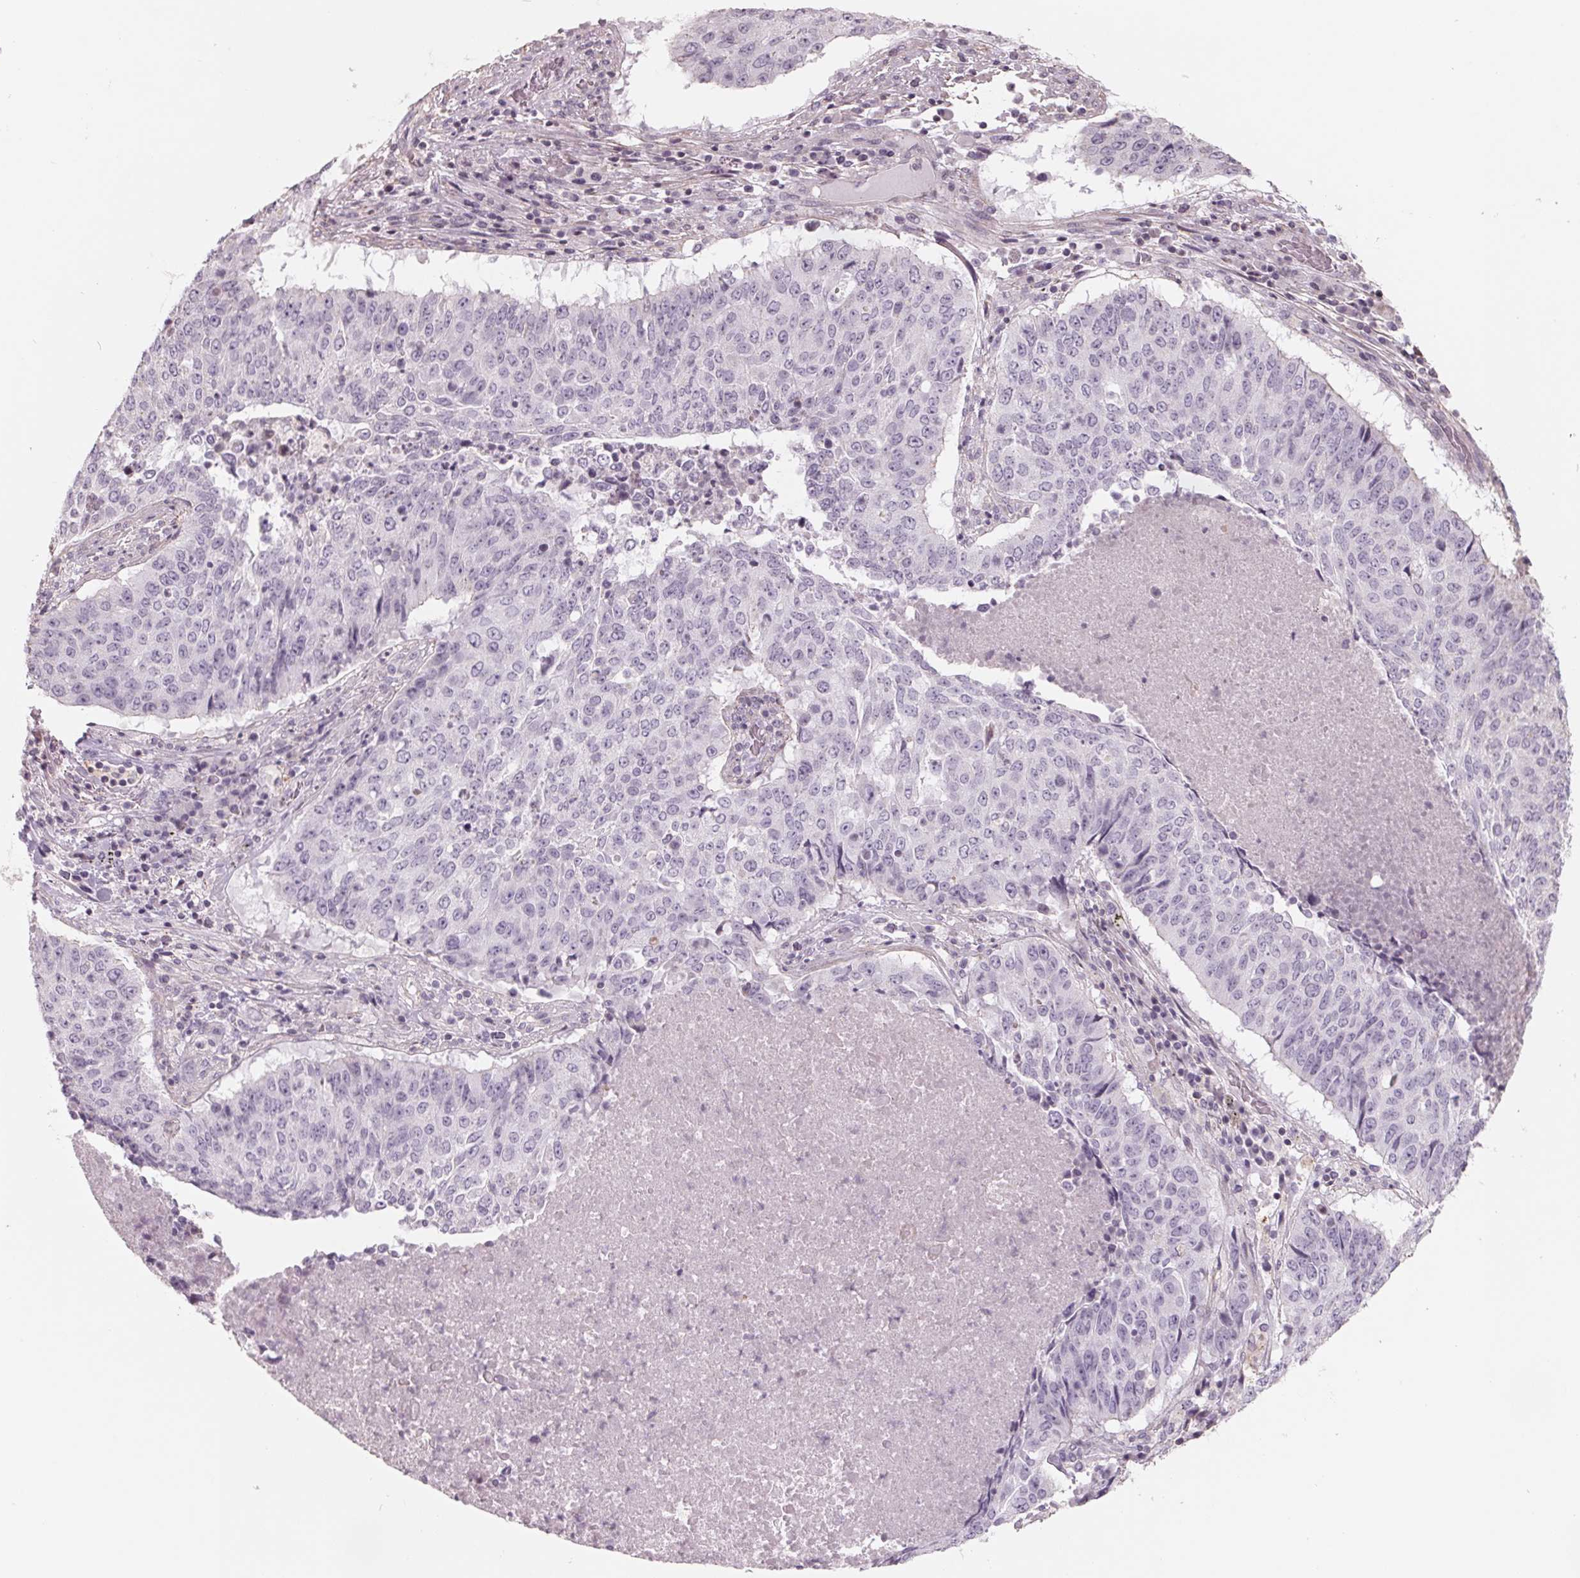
{"staining": {"intensity": "negative", "quantity": "none", "location": "none"}, "tissue": "lung cancer", "cell_type": "Tumor cells", "image_type": "cancer", "snomed": [{"axis": "morphology", "description": "Normal tissue, NOS"}, {"axis": "morphology", "description": "Squamous cell carcinoma, NOS"}, {"axis": "topography", "description": "Bronchus"}, {"axis": "topography", "description": "Lung"}], "caption": "This is an immunohistochemistry image of human lung cancer. There is no positivity in tumor cells.", "gene": "FTCD", "patient": {"sex": "male", "age": 64}}